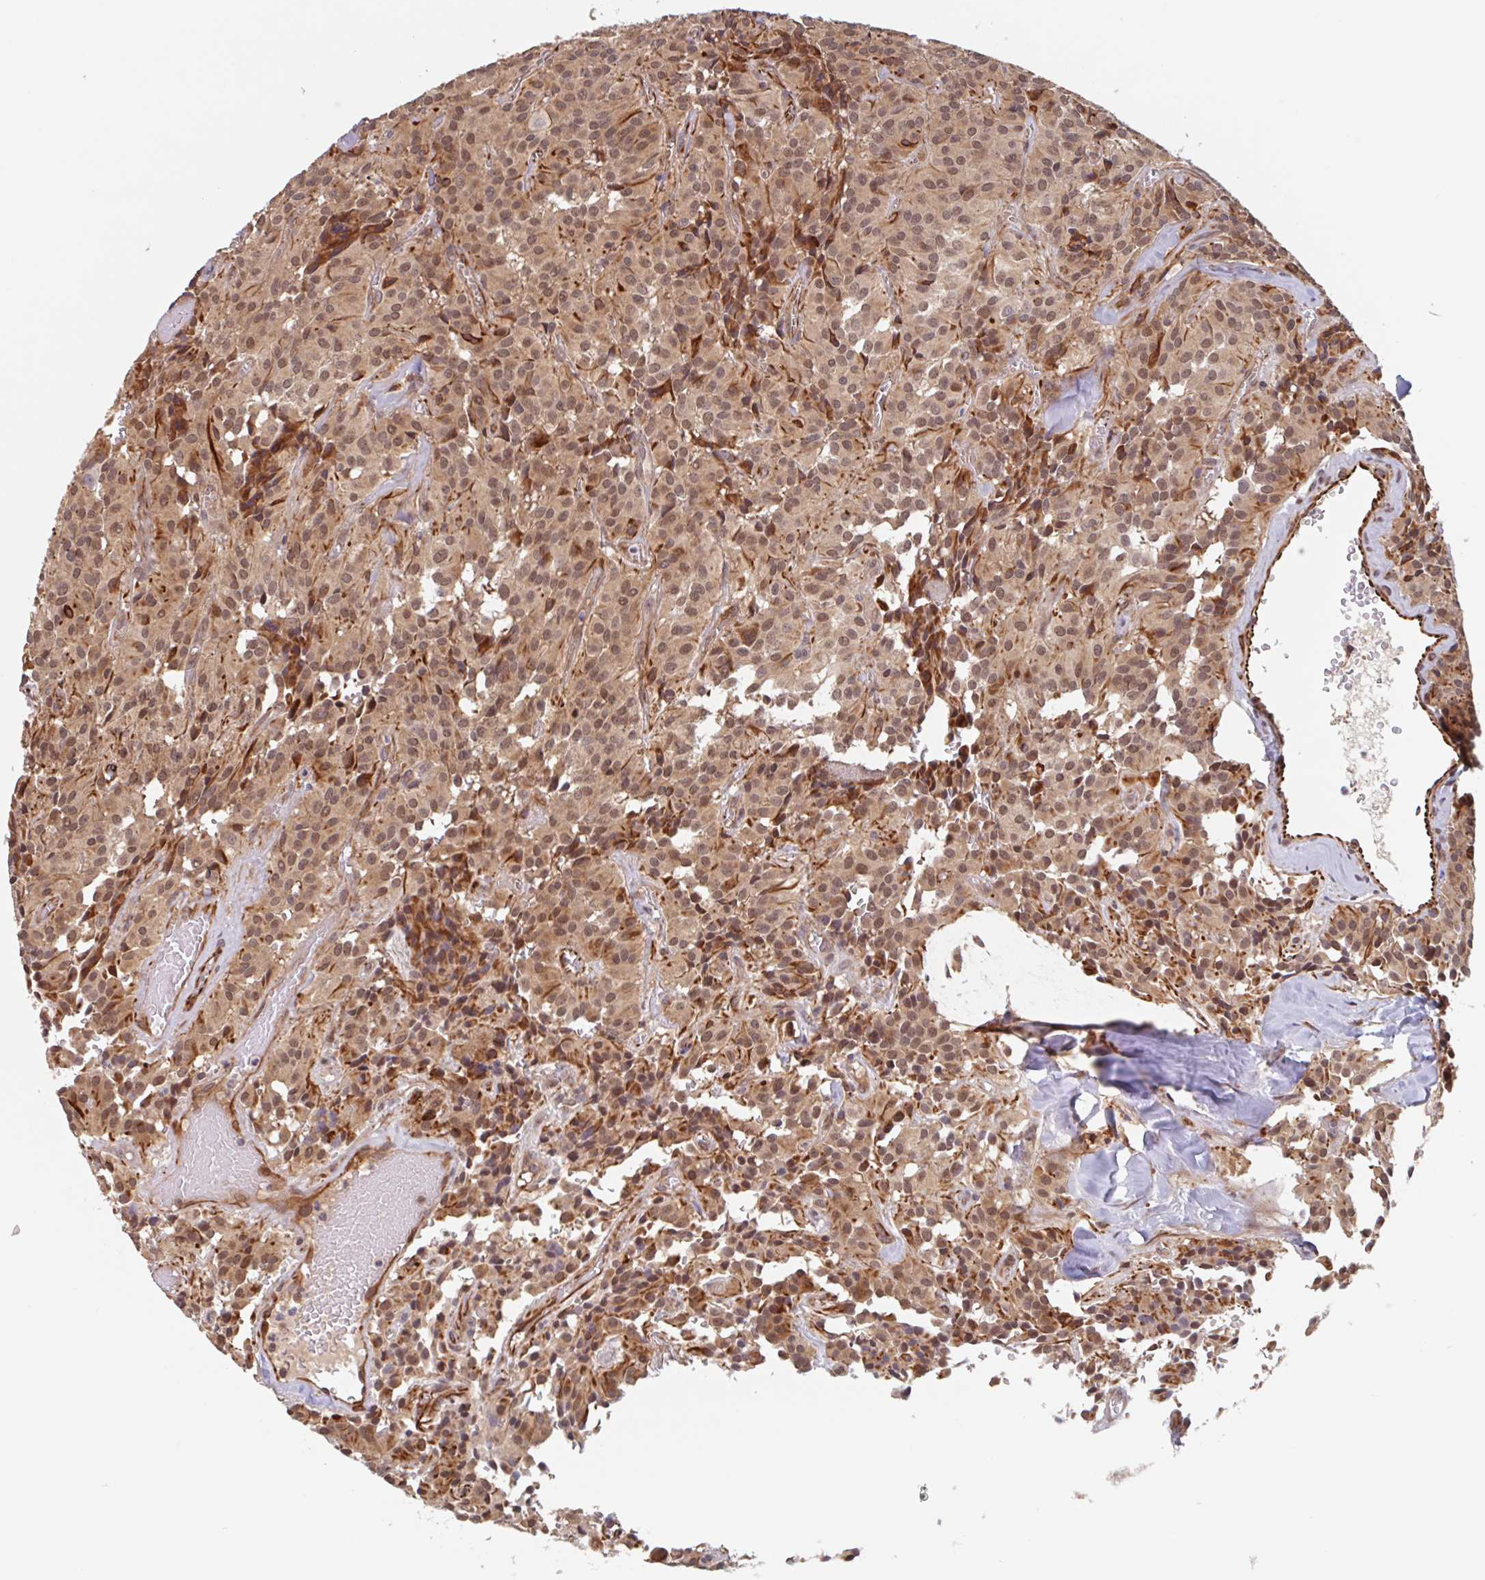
{"staining": {"intensity": "moderate", "quantity": ">75%", "location": "nuclear"}, "tissue": "glioma", "cell_type": "Tumor cells", "image_type": "cancer", "snomed": [{"axis": "morphology", "description": "Glioma, malignant, Low grade"}, {"axis": "topography", "description": "Brain"}], "caption": "Immunohistochemical staining of malignant low-grade glioma shows medium levels of moderate nuclear protein positivity in approximately >75% of tumor cells.", "gene": "NUB1", "patient": {"sex": "male", "age": 42}}